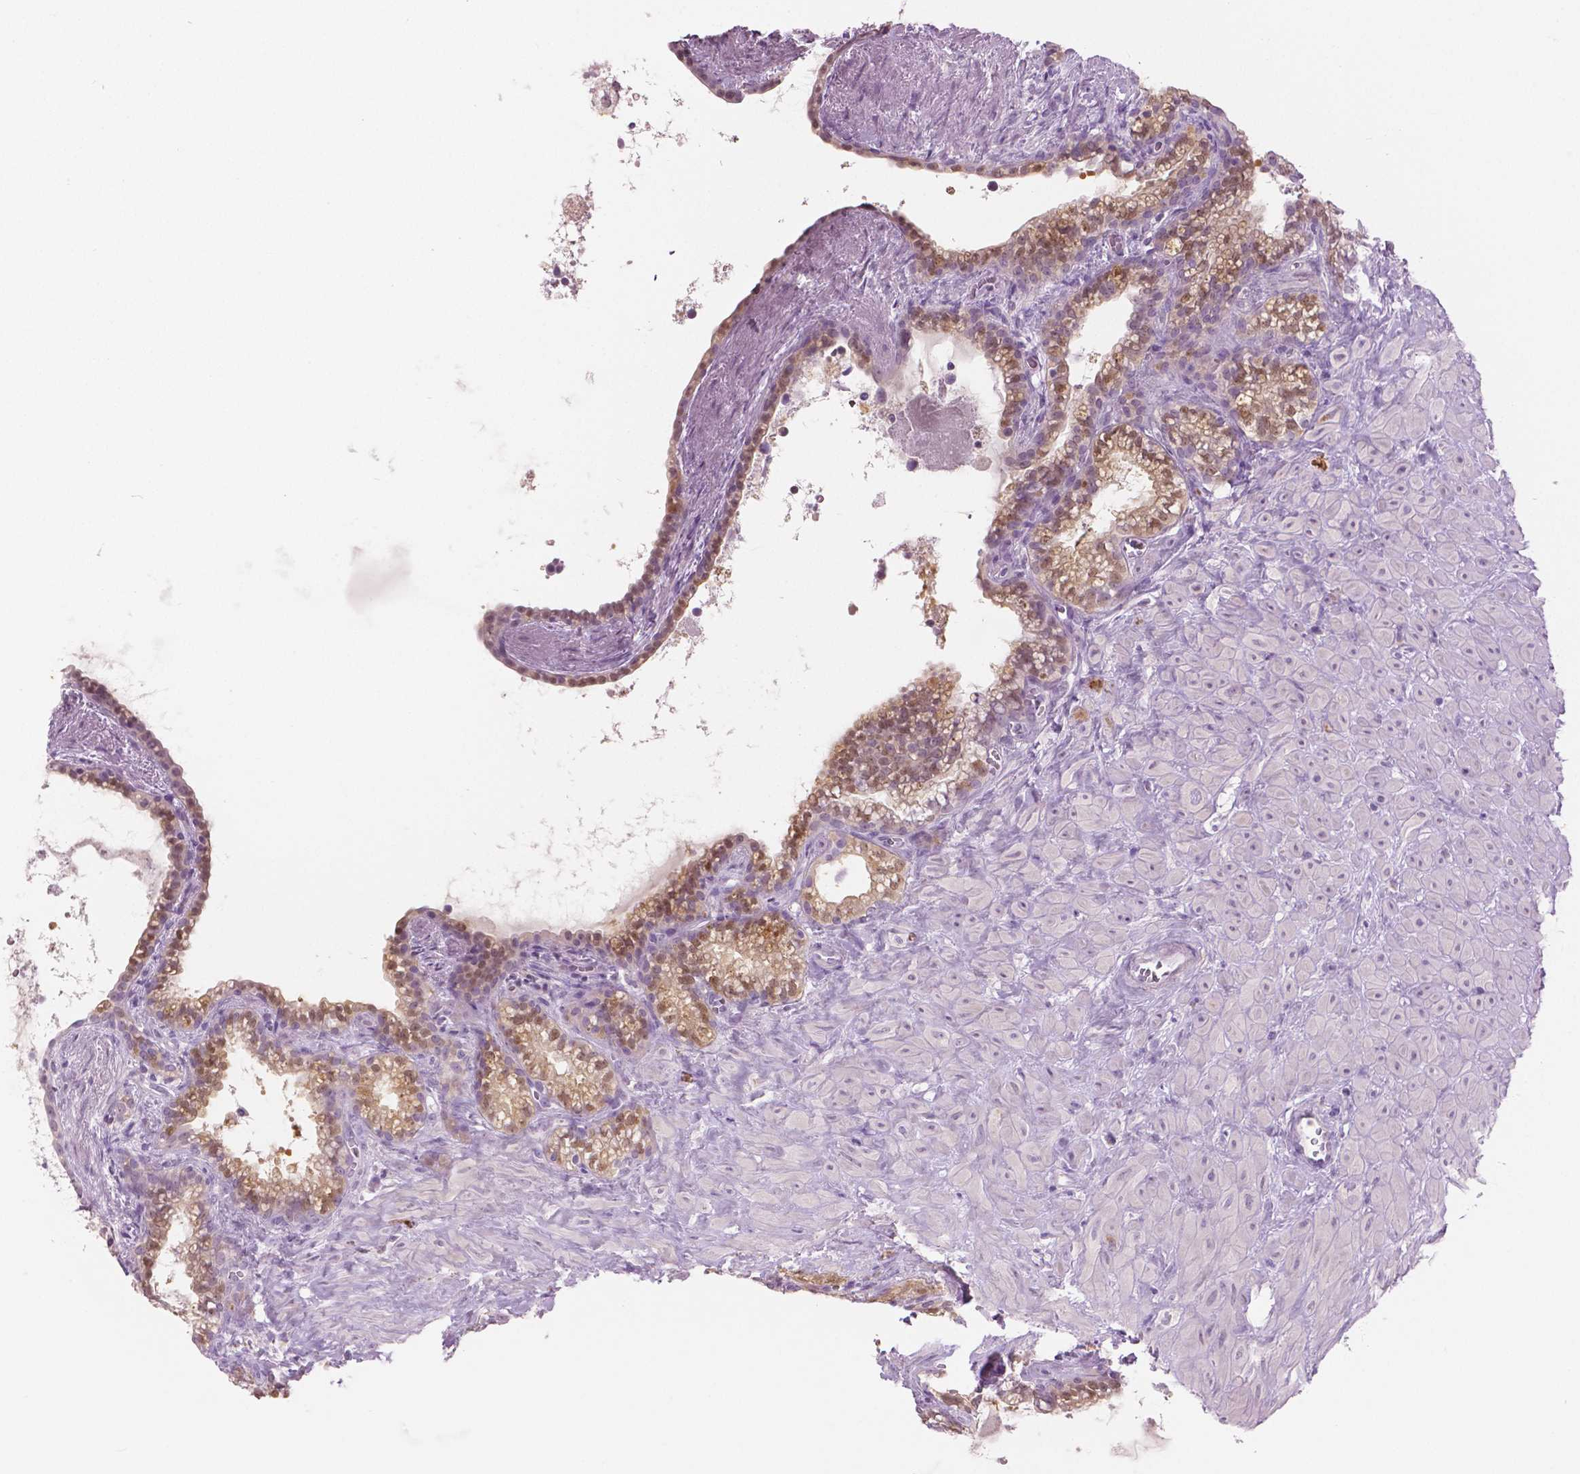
{"staining": {"intensity": "weak", "quantity": "25%-75%", "location": "cytoplasmic/membranous"}, "tissue": "seminal vesicle", "cell_type": "Glandular cells", "image_type": "normal", "snomed": [{"axis": "morphology", "description": "Normal tissue, NOS"}, {"axis": "topography", "description": "Seminal veicle"}], "caption": "The image demonstrates immunohistochemical staining of normal seminal vesicle. There is weak cytoplasmic/membranous positivity is appreciated in about 25%-75% of glandular cells.", "gene": "GALM", "patient": {"sex": "male", "age": 76}}